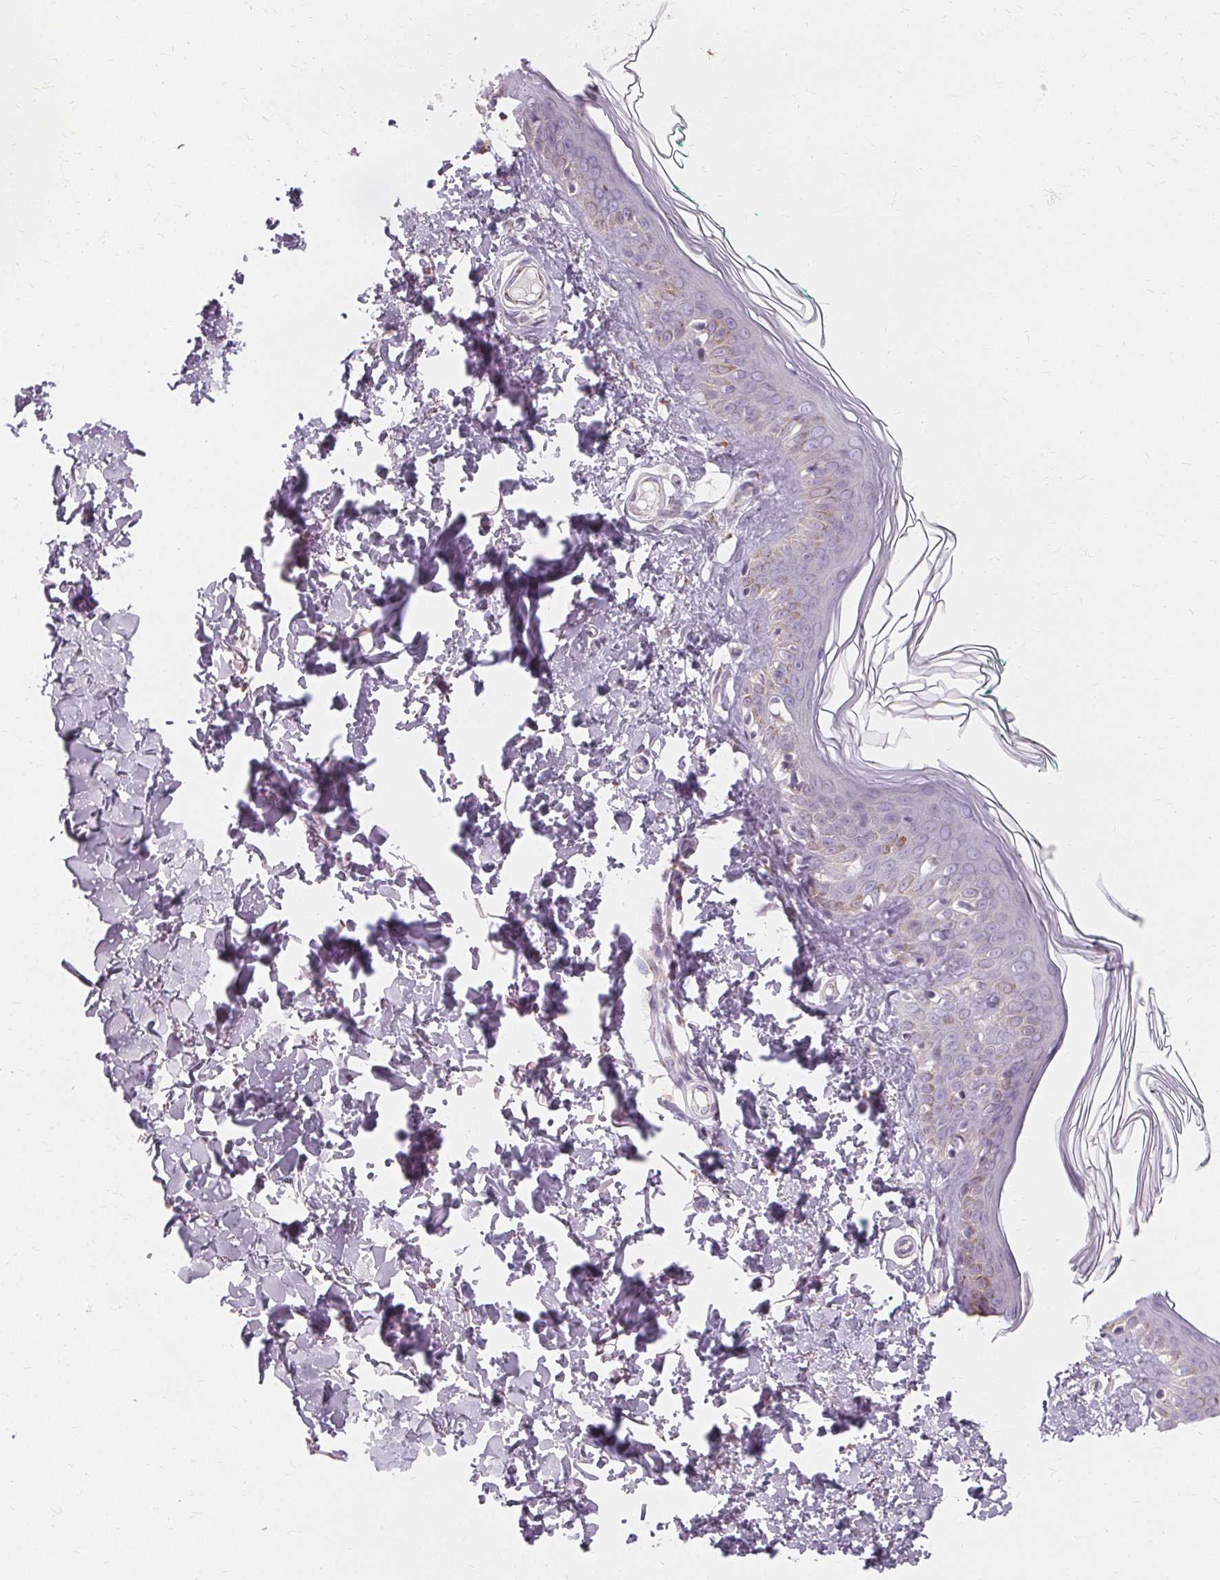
{"staining": {"intensity": "negative", "quantity": "none", "location": "none"}, "tissue": "skin", "cell_type": "Fibroblasts", "image_type": "normal", "snomed": [{"axis": "morphology", "description": "Normal tissue, NOS"}, {"axis": "topography", "description": "Skin"}, {"axis": "topography", "description": "Peripheral nerve tissue"}], "caption": "Fibroblasts are negative for protein expression in unremarkable human skin.", "gene": "FCRL3", "patient": {"sex": "female", "age": 45}}